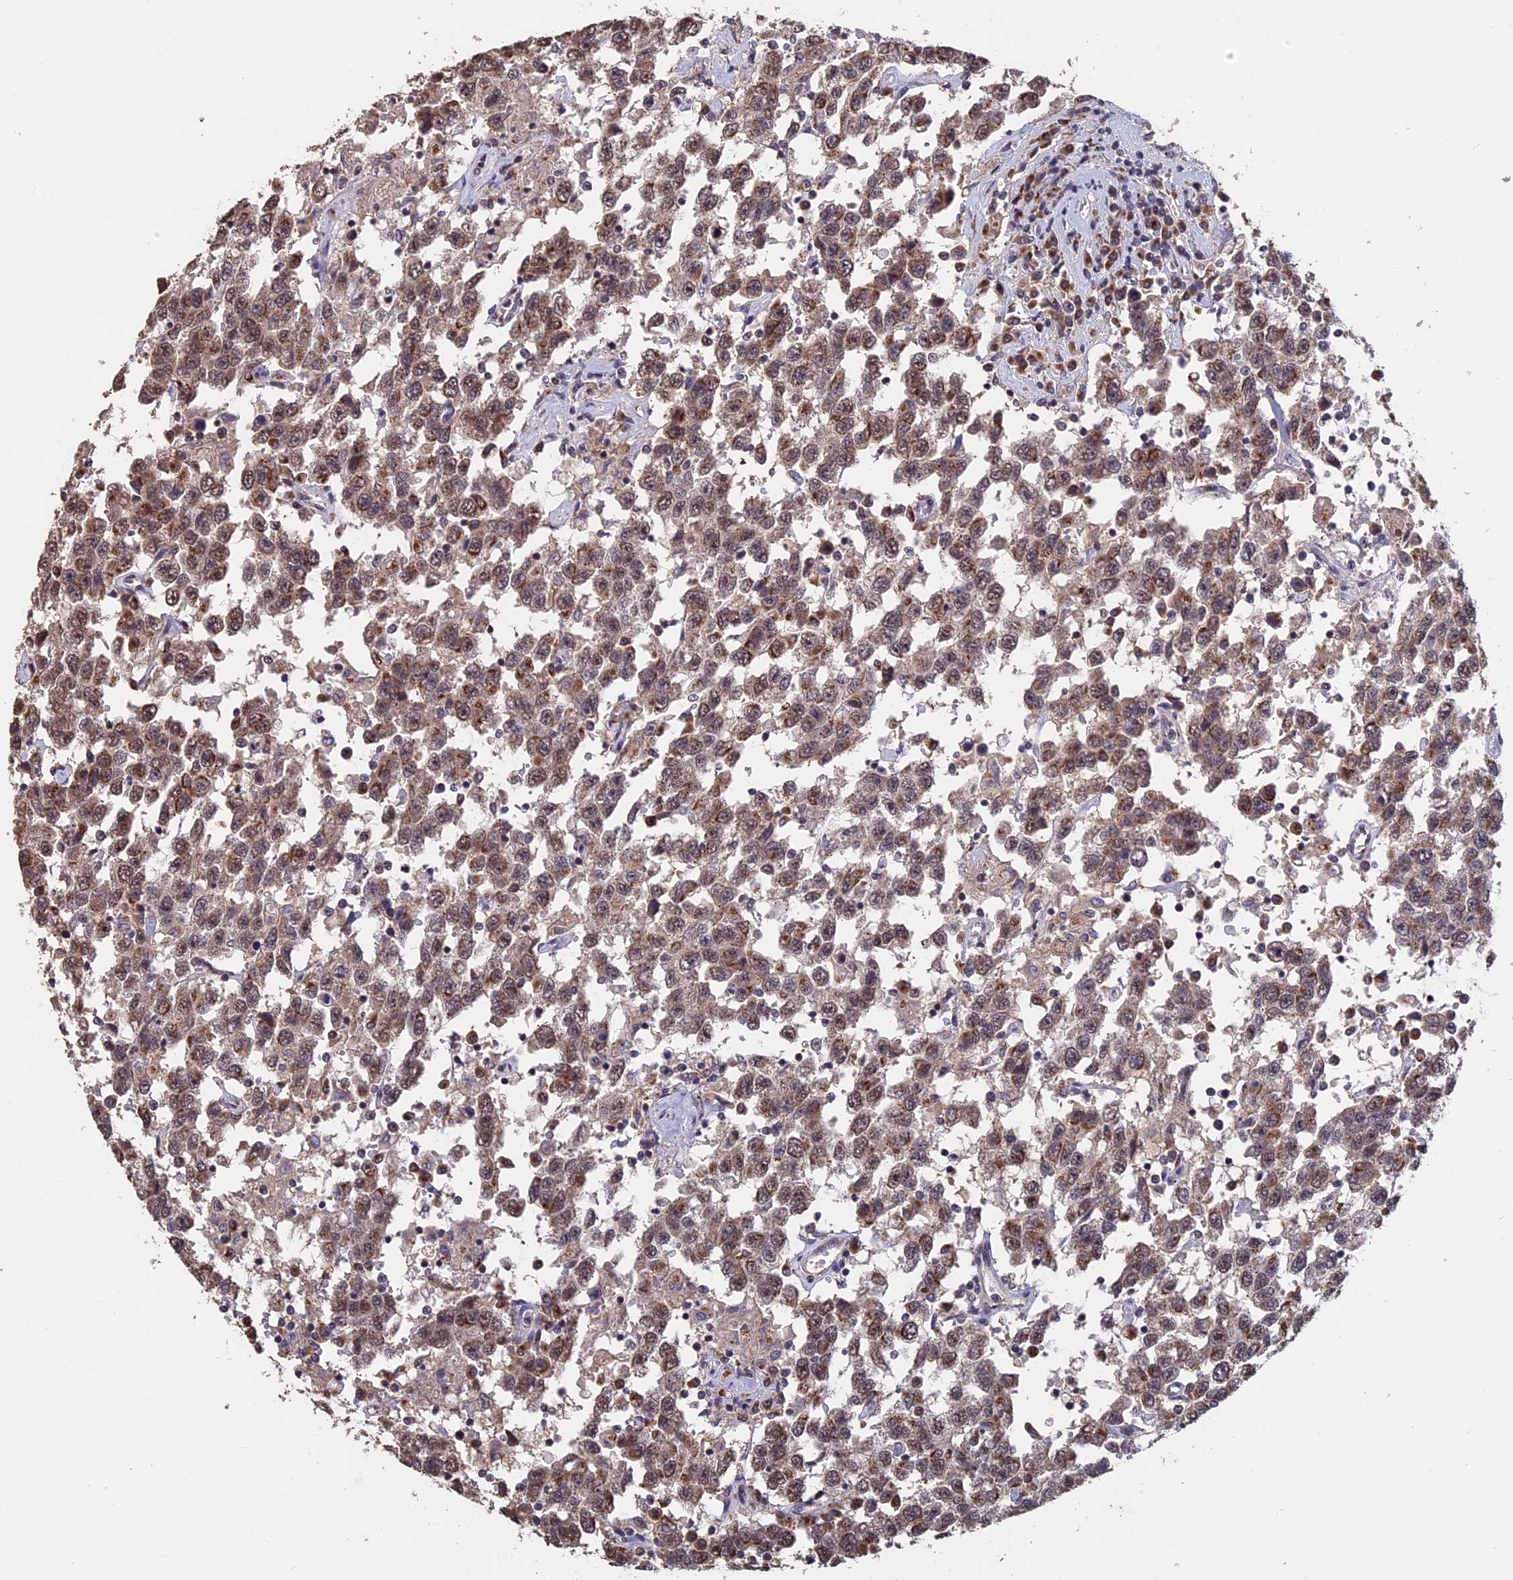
{"staining": {"intensity": "moderate", "quantity": ">75%", "location": "cytoplasmic/membranous,nuclear"}, "tissue": "testis cancer", "cell_type": "Tumor cells", "image_type": "cancer", "snomed": [{"axis": "morphology", "description": "Seminoma, NOS"}, {"axis": "topography", "description": "Testis"}], "caption": "IHC (DAB (3,3'-diaminobenzidine)) staining of human seminoma (testis) reveals moderate cytoplasmic/membranous and nuclear protein expression in about >75% of tumor cells. (Brightfield microscopy of DAB IHC at high magnification).", "gene": "PIGQ", "patient": {"sex": "male", "age": 41}}